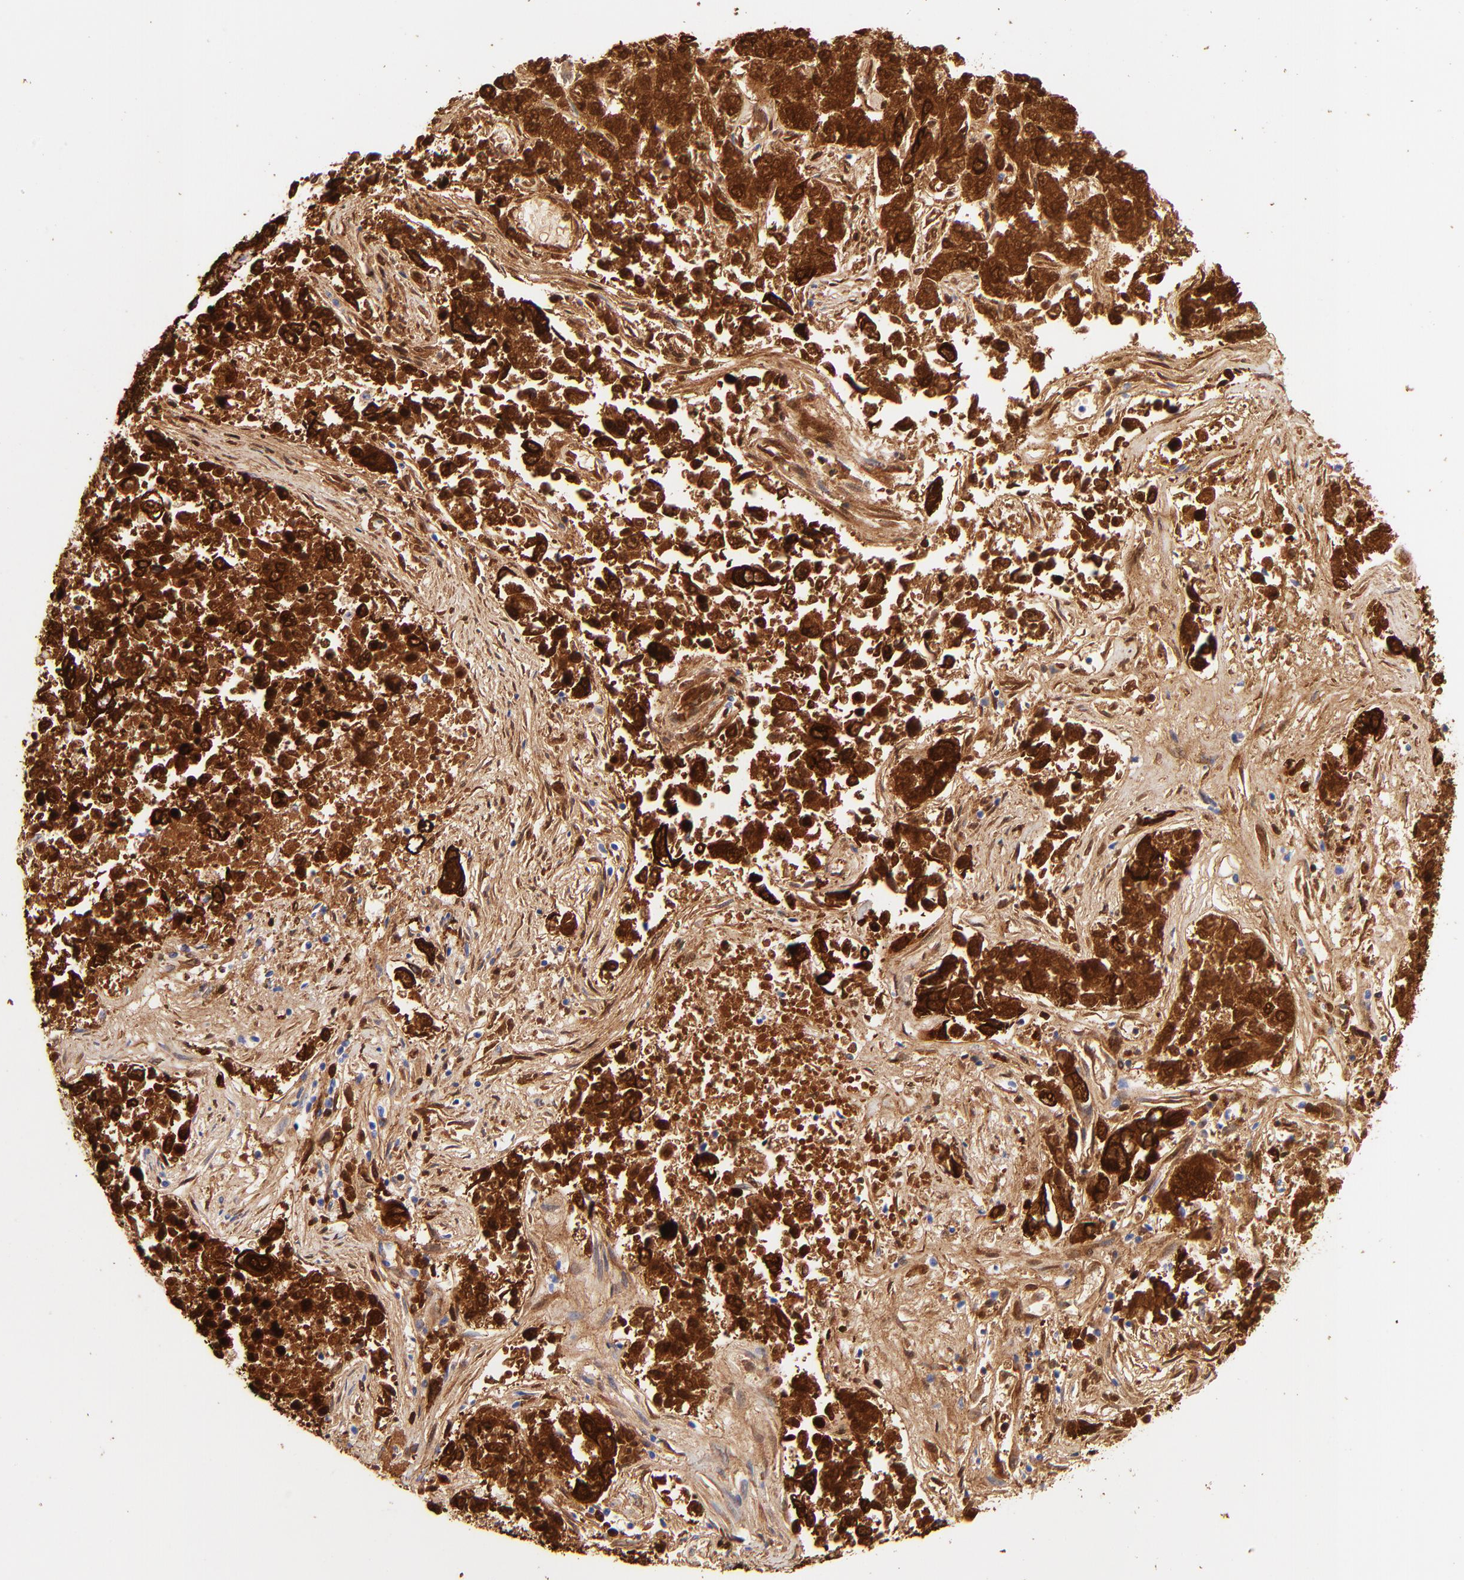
{"staining": {"intensity": "strong", "quantity": ">75%", "location": "cytoplasmic/membranous"}, "tissue": "lung cancer", "cell_type": "Tumor cells", "image_type": "cancer", "snomed": [{"axis": "morphology", "description": "Adenocarcinoma, NOS"}, {"axis": "topography", "description": "Lung"}], "caption": "High-magnification brightfield microscopy of lung cancer stained with DAB (3,3'-diaminobenzidine) (brown) and counterstained with hematoxylin (blue). tumor cells exhibit strong cytoplasmic/membranous expression is appreciated in about>75% of cells. (DAB (3,3'-diaminobenzidine) = brown stain, brightfield microscopy at high magnification).", "gene": "KRT19", "patient": {"sex": "male", "age": 84}}